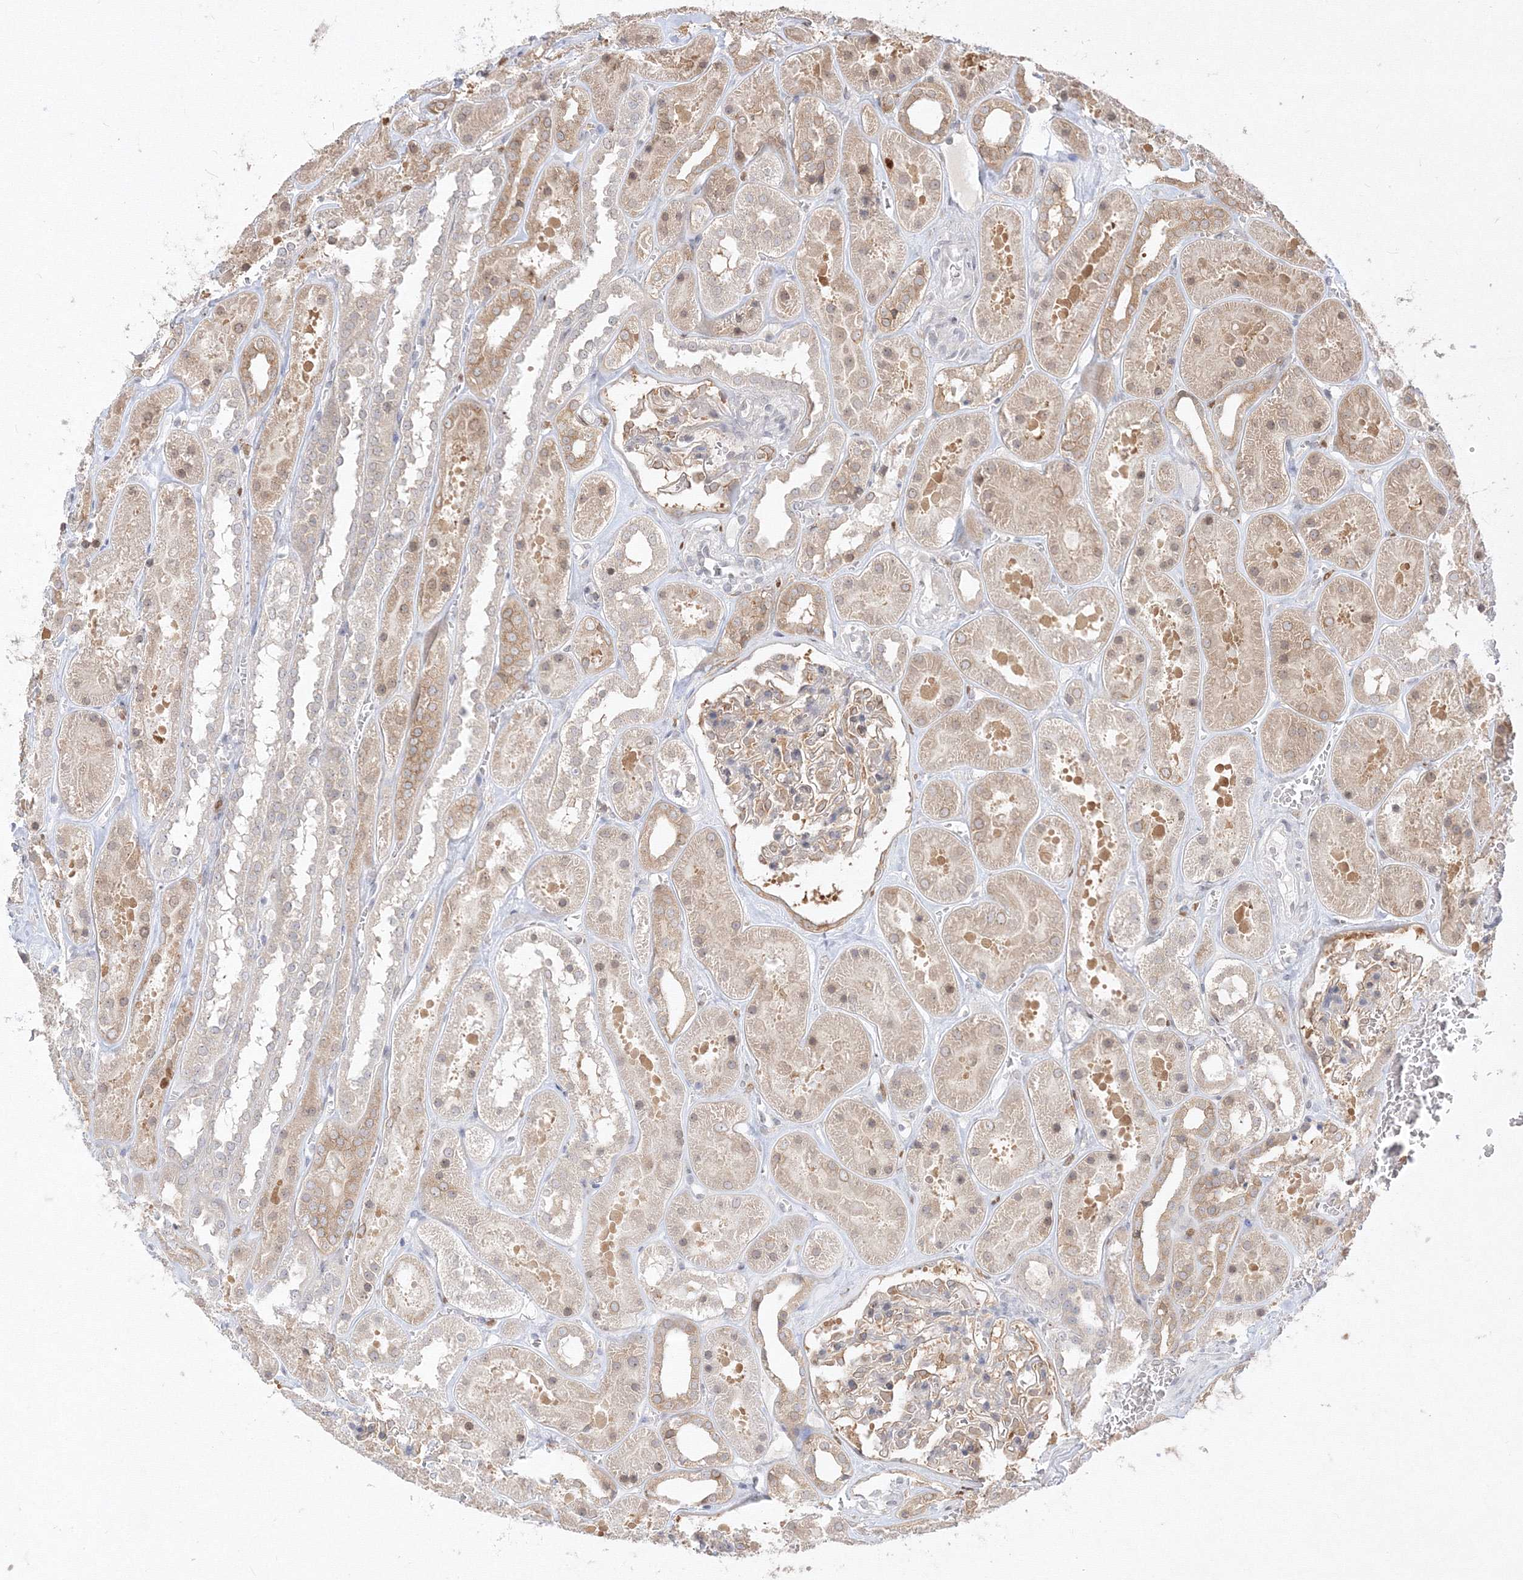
{"staining": {"intensity": "weak", "quantity": "<25%", "location": "cytoplasmic/membranous"}, "tissue": "kidney", "cell_type": "Cells in glomeruli", "image_type": "normal", "snomed": [{"axis": "morphology", "description": "Normal tissue, NOS"}, {"axis": "topography", "description": "Kidney"}], "caption": "An IHC histopathology image of benign kidney is shown. There is no staining in cells in glomeruli of kidney.", "gene": "TMEM50B", "patient": {"sex": "female", "age": 41}}